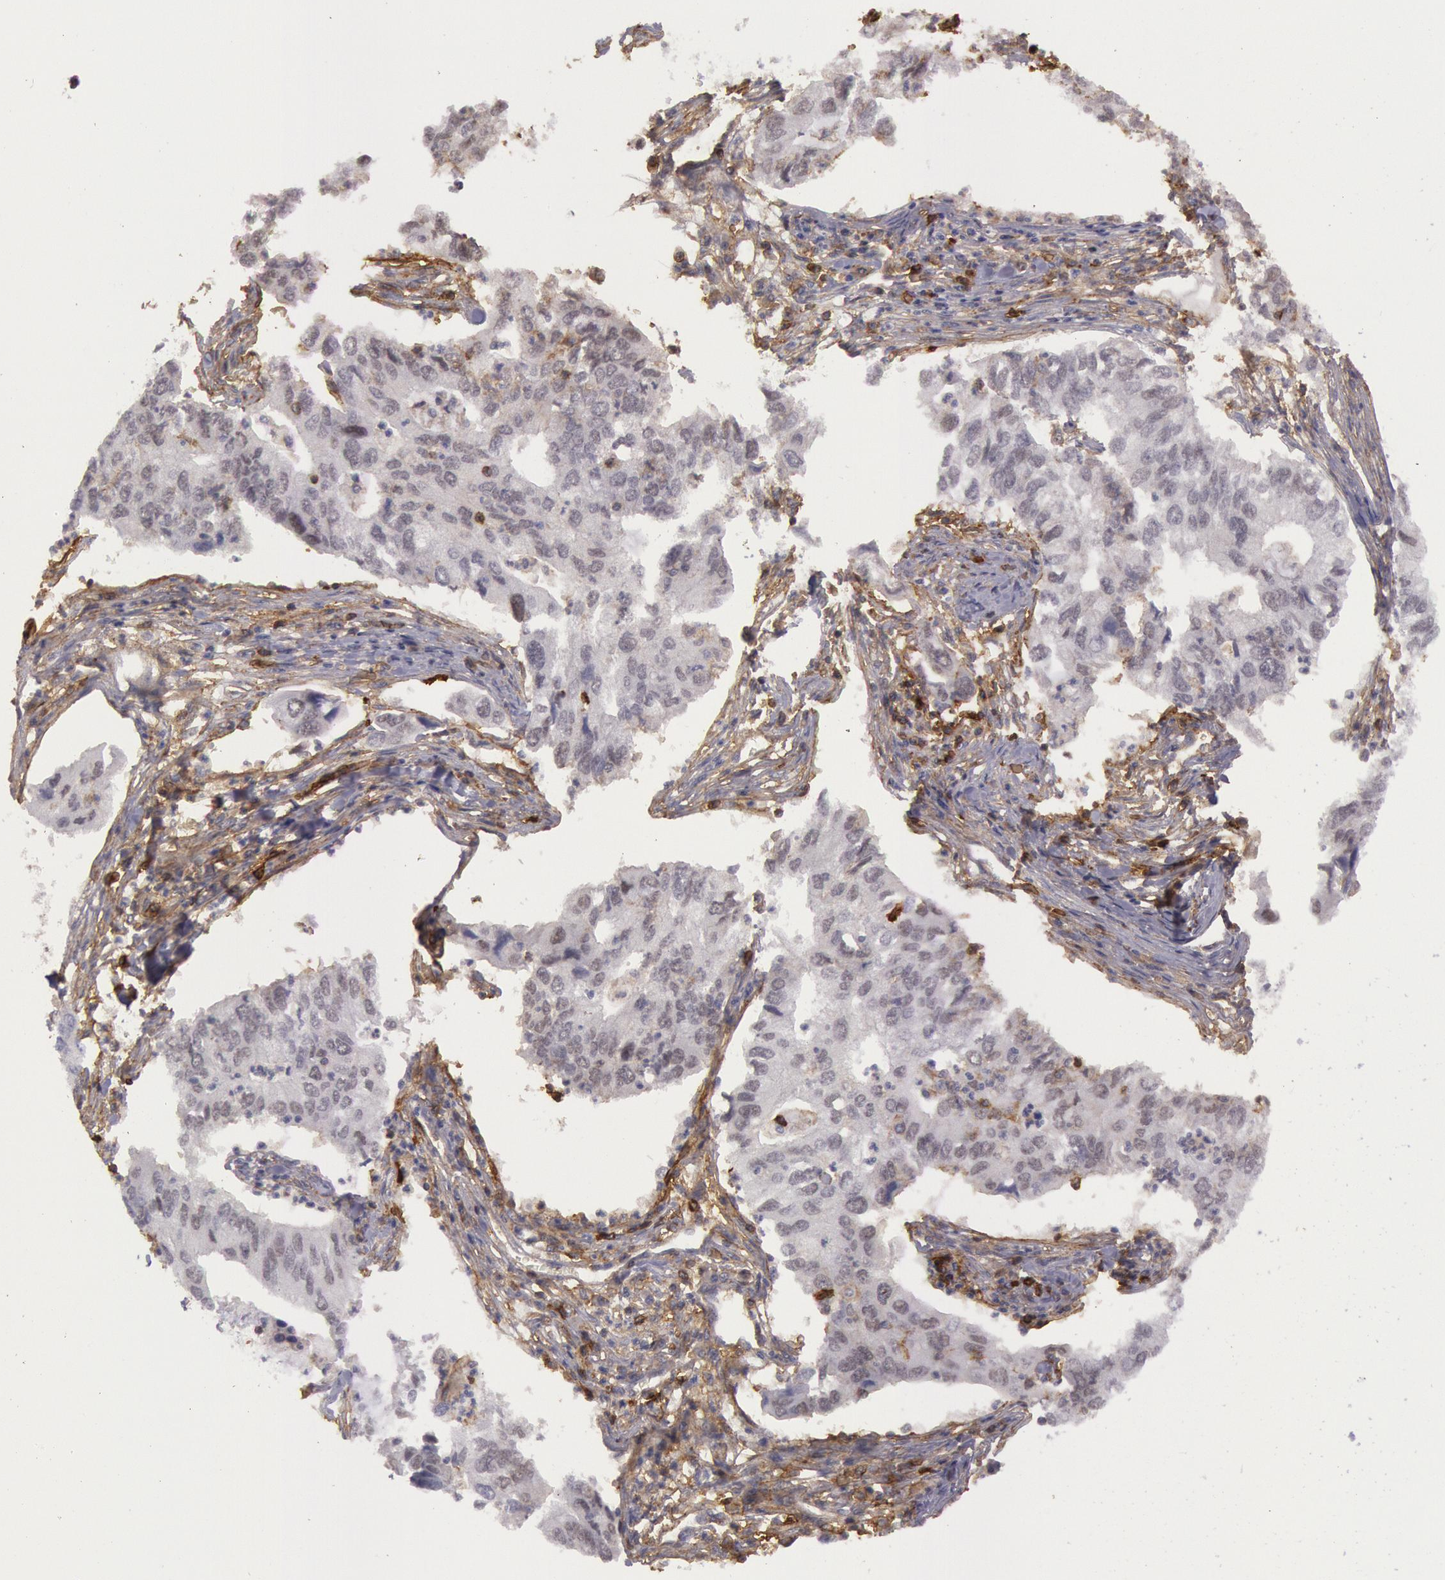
{"staining": {"intensity": "weak", "quantity": "25%-75%", "location": "cytoplasmic/membranous"}, "tissue": "lung cancer", "cell_type": "Tumor cells", "image_type": "cancer", "snomed": [{"axis": "morphology", "description": "Adenocarcinoma, NOS"}, {"axis": "topography", "description": "Lung"}], "caption": "DAB (3,3'-diaminobenzidine) immunohistochemical staining of human lung adenocarcinoma reveals weak cytoplasmic/membranous protein staining in about 25%-75% of tumor cells. (Stains: DAB in brown, nuclei in blue, Microscopy: brightfield microscopy at high magnification).", "gene": "TRIB2", "patient": {"sex": "male", "age": 48}}